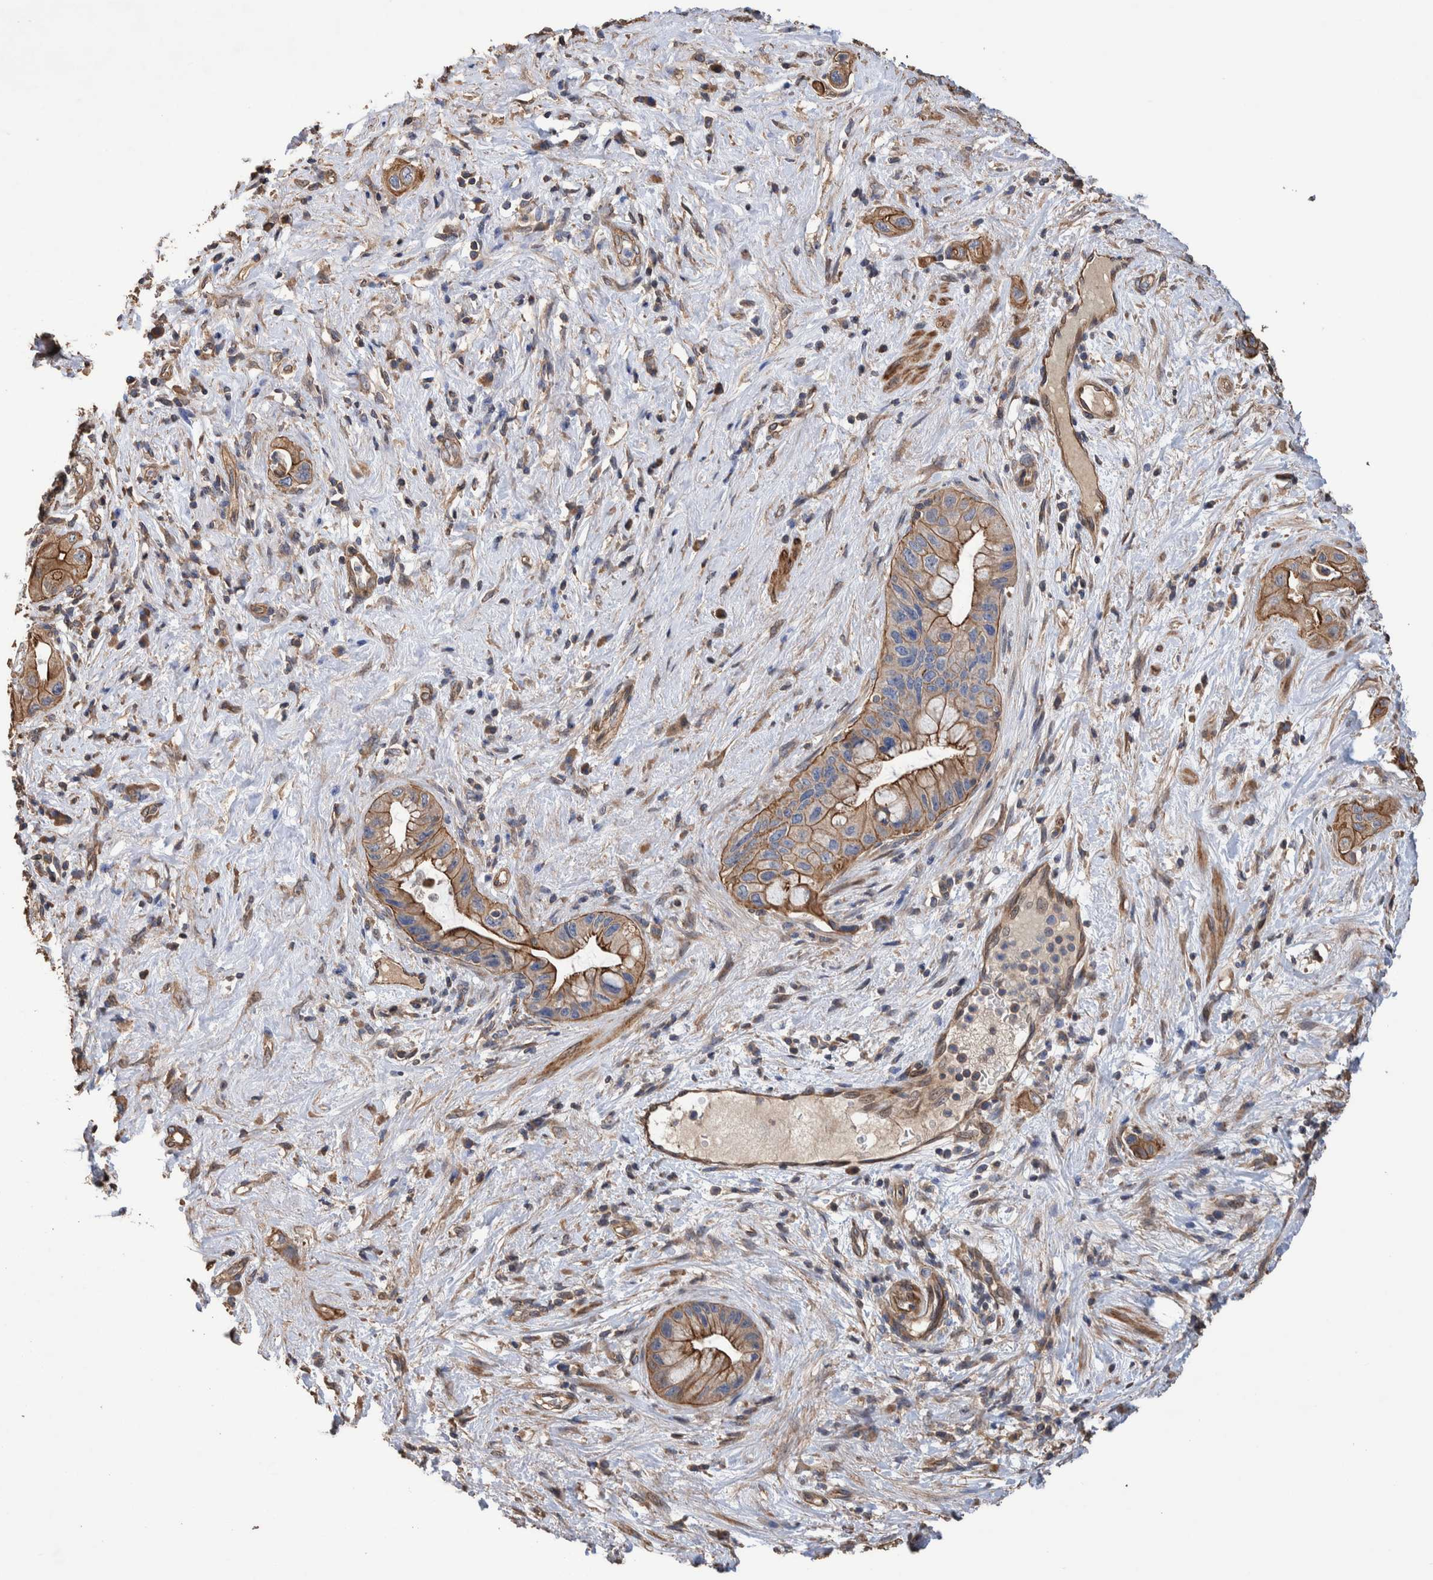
{"staining": {"intensity": "strong", "quantity": "<25%", "location": "cytoplasmic/membranous"}, "tissue": "pancreatic cancer", "cell_type": "Tumor cells", "image_type": "cancer", "snomed": [{"axis": "morphology", "description": "Adenocarcinoma, NOS"}, {"axis": "topography", "description": "Pancreas"}], "caption": "A brown stain shows strong cytoplasmic/membranous positivity of a protein in adenocarcinoma (pancreatic) tumor cells.", "gene": "SLC45A4", "patient": {"sex": "female", "age": 73}}